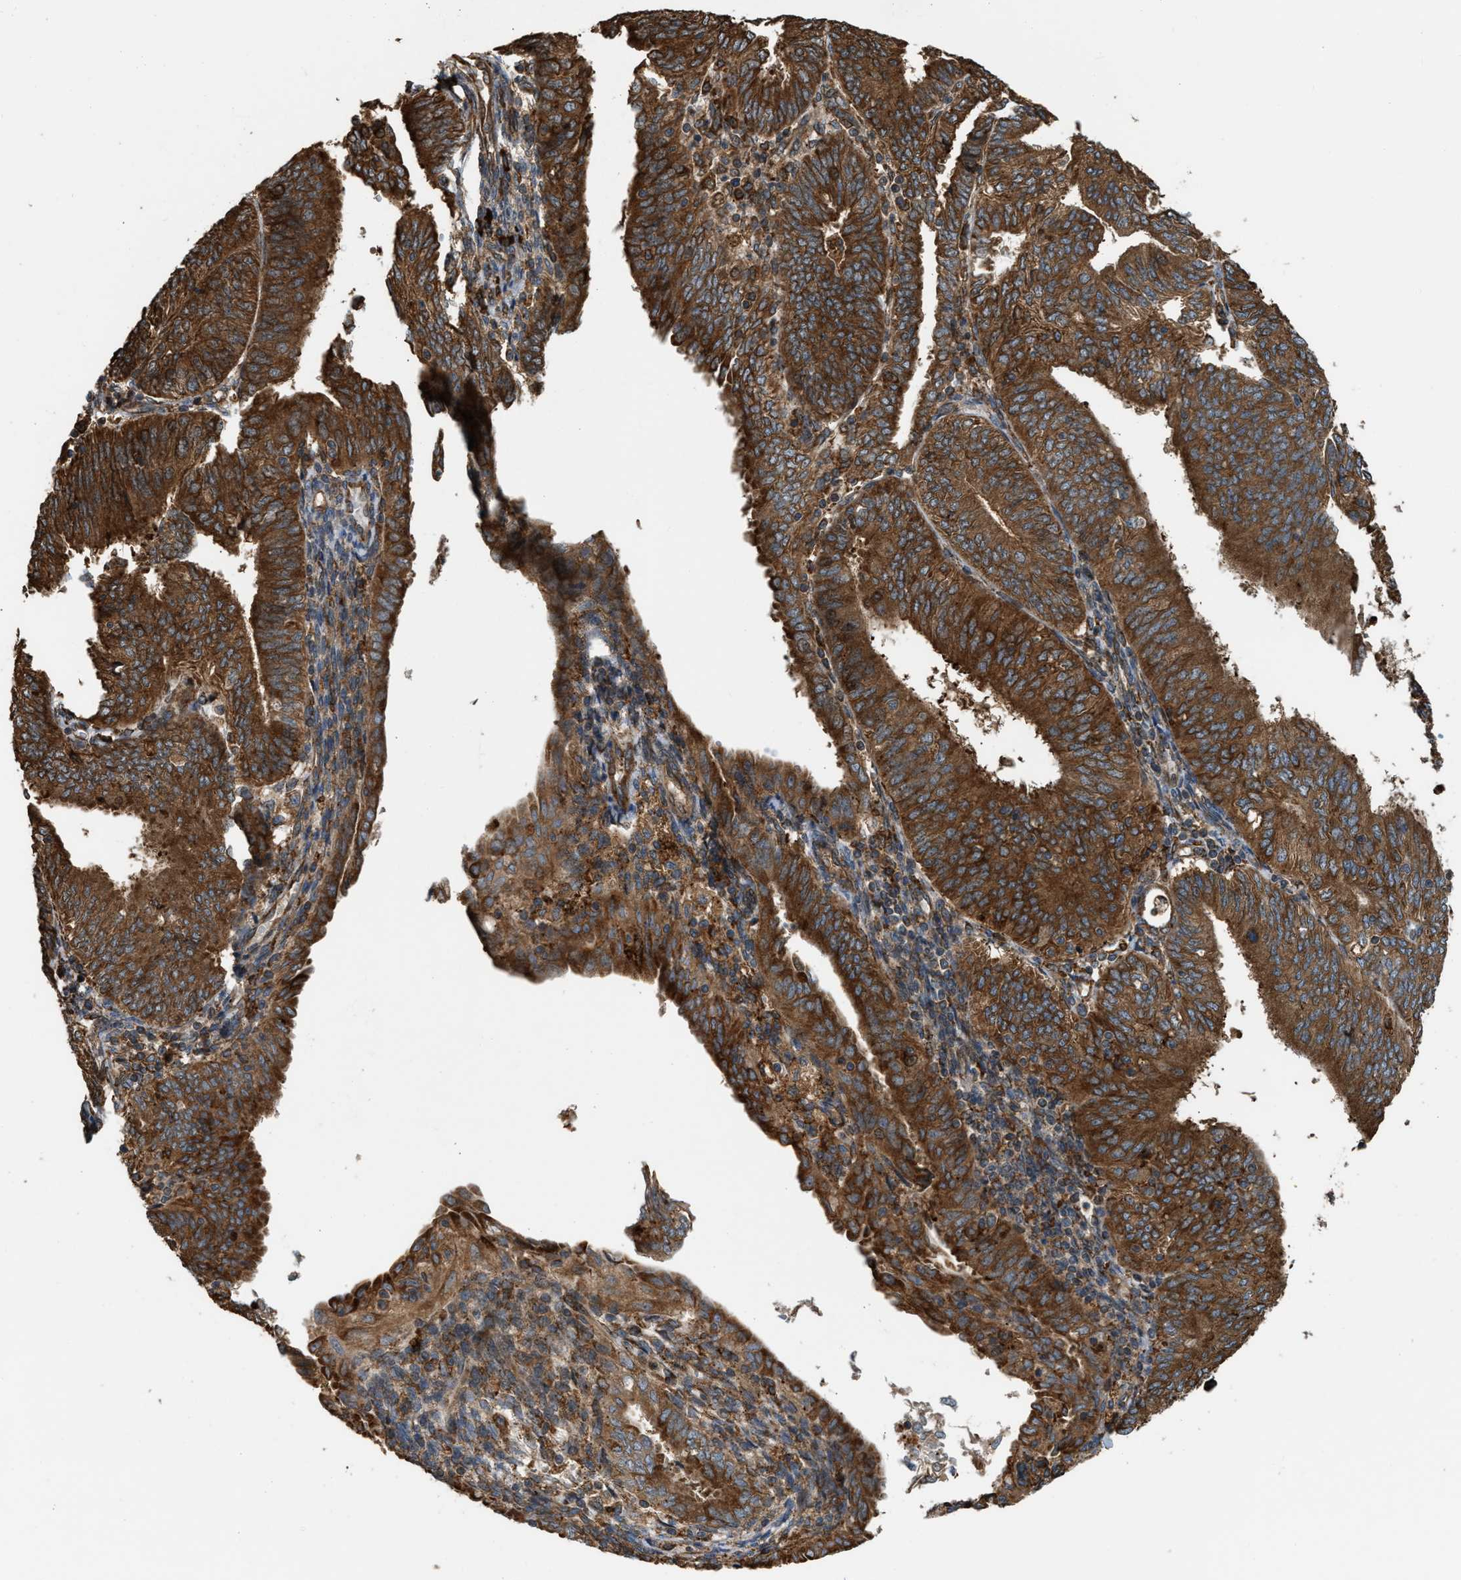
{"staining": {"intensity": "strong", "quantity": ">75%", "location": "cytoplasmic/membranous"}, "tissue": "endometrial cancer", "cell_type": "Tumor cells", "image_type": "cancer", "snomed": [{"axis": "morphology", "description": "Adenocarcinoma, NOS"}, {"axis": "topography", "description": "Endometrium"}], "caption": "Brown immunohistochemical staining in human endometrial adenocarcinoma shows strong cytoplasmic/membranous expression in about >75% of tumor cells. Using DAB (brown) and hematoxylin (blue) stains, captured at high magnification using brightfield microscopy.", "gene": "BAIAP2L1", "patient": {"sex": "female", "age": 58}}